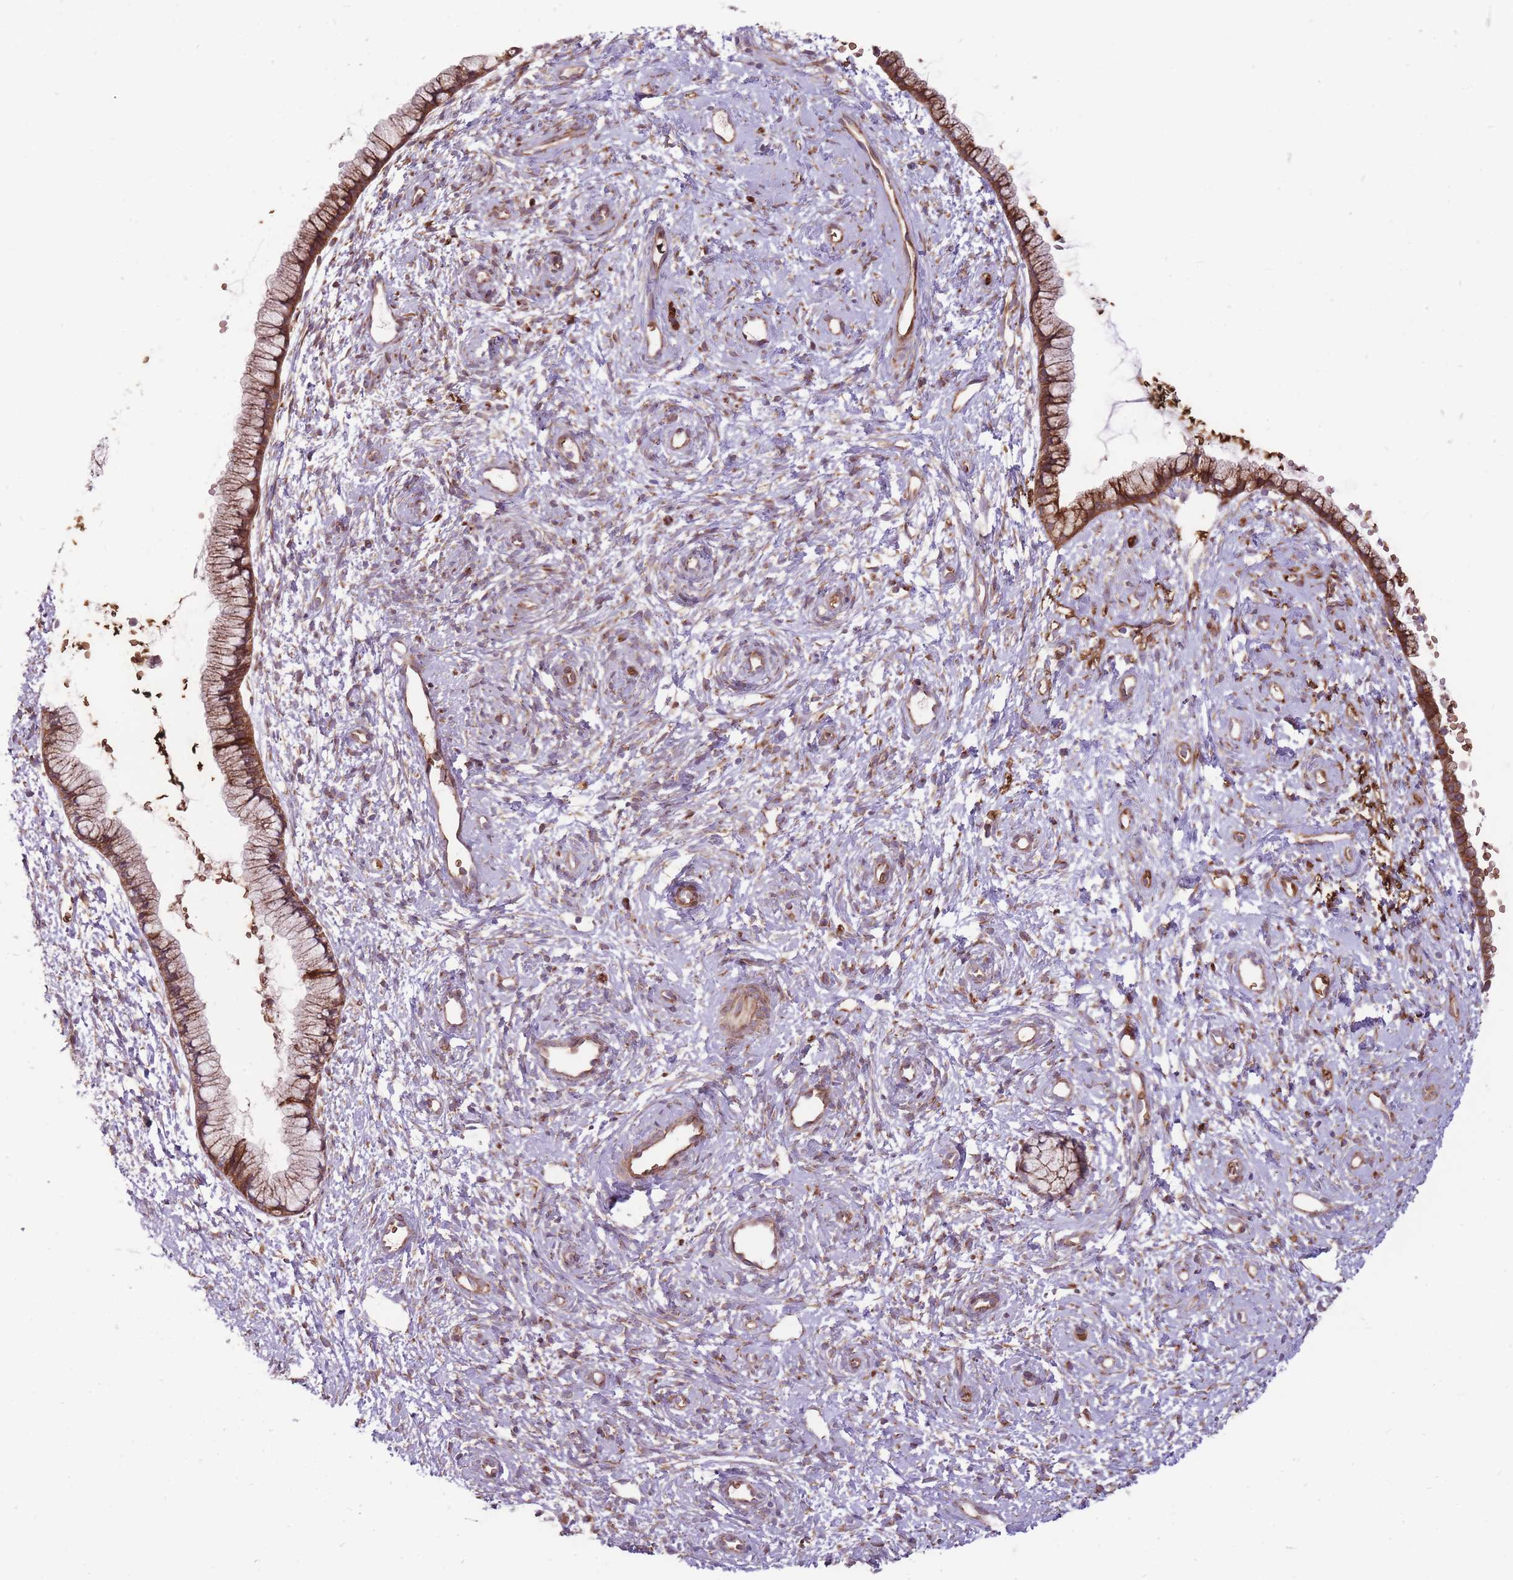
{"staining": {"intensity": "moderate", "quantity": ">75%", "location": "cytoplasmic/membranous"}, "tissue": "cervix", "cell_type": "Glandular cells", "image_type": "normal", "snomed": [{"axis": "morphology", "description": "Normal tissue, NOS"}, {"axis": "topography", "description": "Cervix"}], "caption": "The micrograph shows immunohistochemical staining of normal cervix. There is moderate cytoplasmic/membranous staining is seen in about >75% of glandular cells. Nuclei are stained in blue.", "gene": "ANKRD10", "patient": {"sex": "female", "age": 57}}